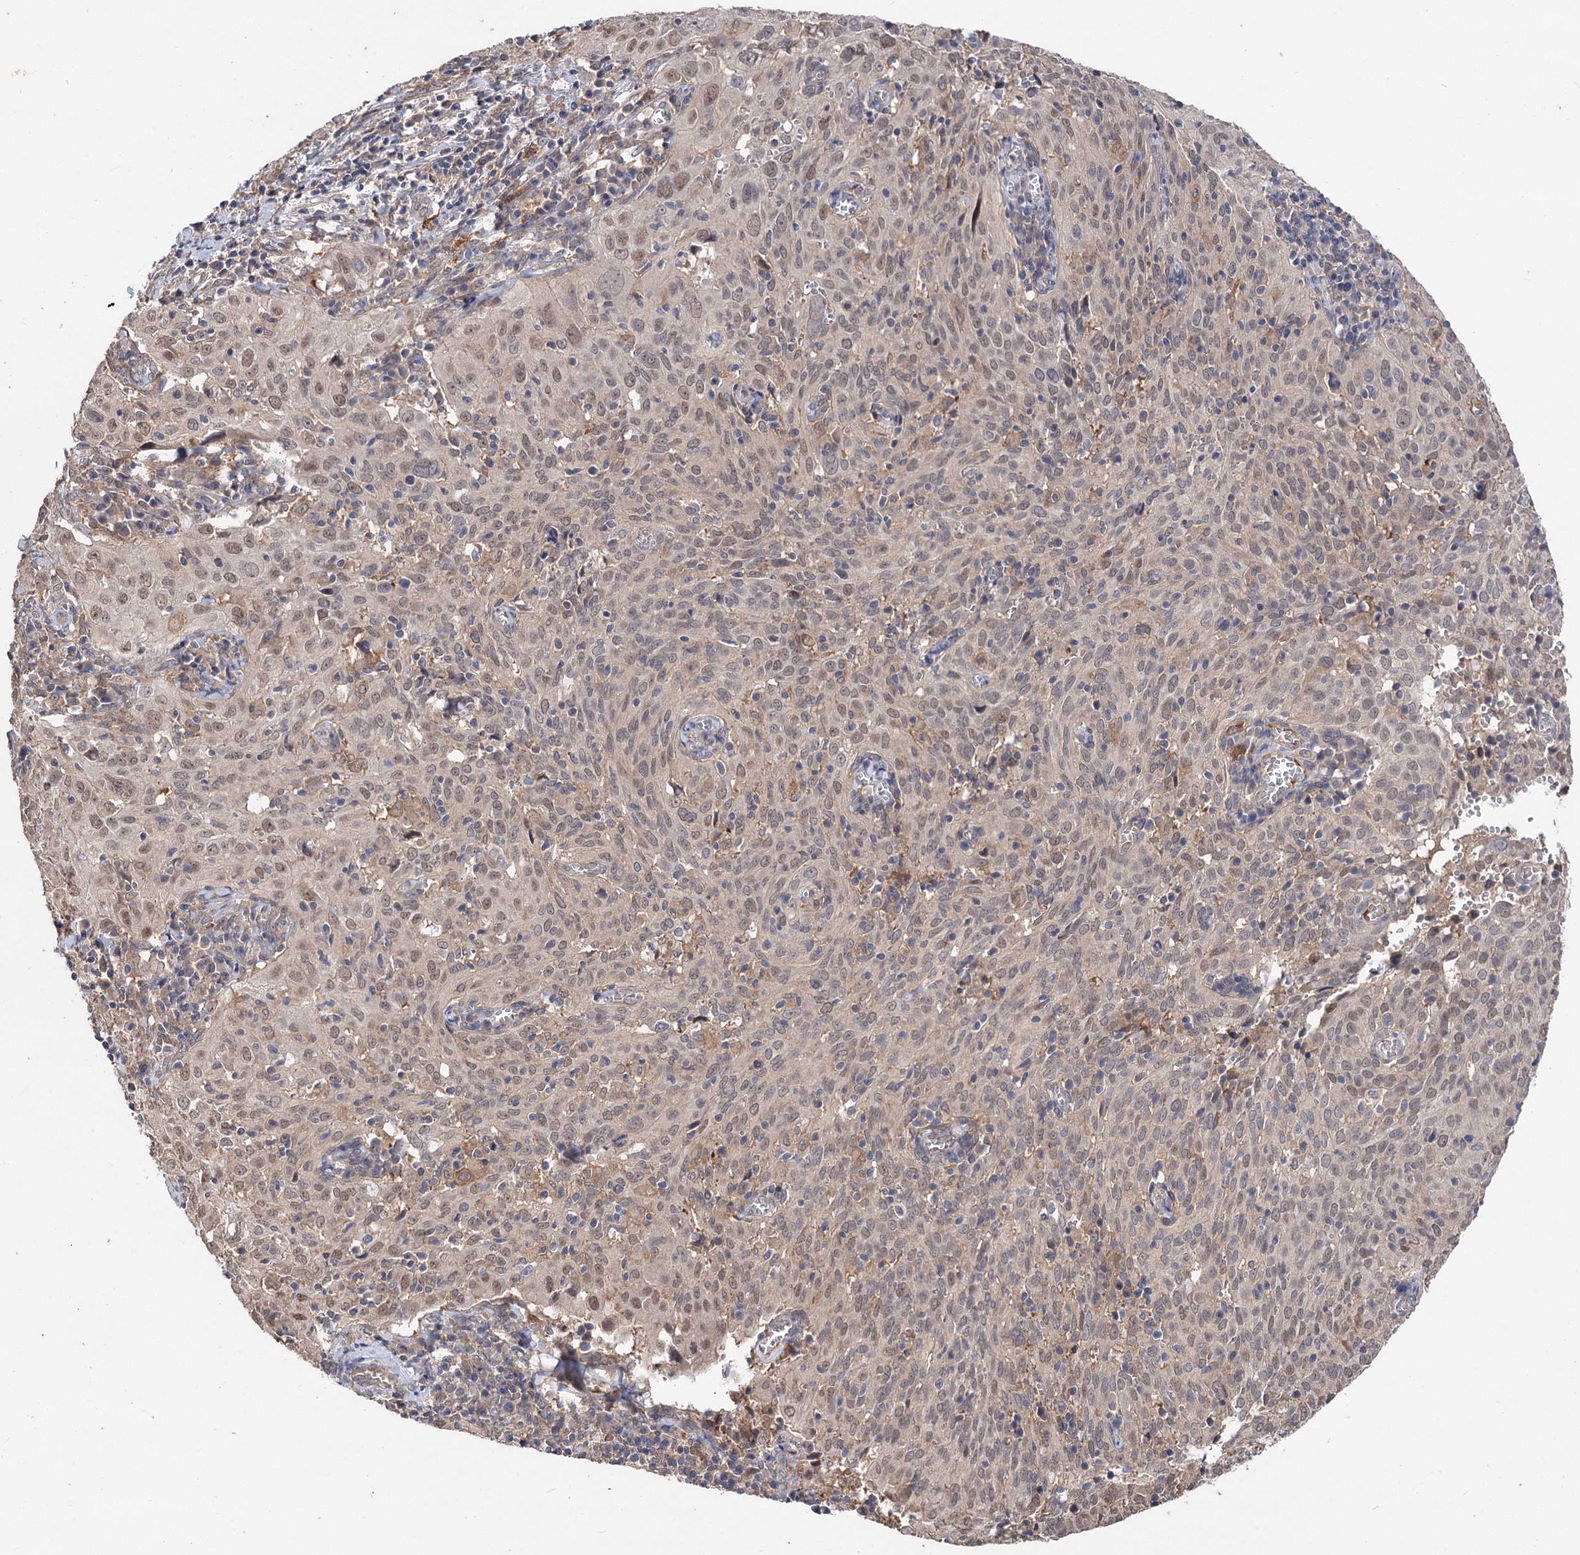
{"staining": {"intensity": "weak", "quantity": ">75%", "location": "nuclear"}, "tissue": "cervical cancer", "cell_type": "Tumor cells", "image_type": "cancer", "snomed": [{"axis": "morphology", "description": "Squamous cell carcinoma, NOS"}, {"axis": "topography", "description": "Cervix"}], "caption": "Immunohistochemistry image of human cervical squamous cell carcinoma stained for a protein (brown), which reveals low levels of weak nuclear positivity in approximately >75% of tumor cells.", "gene": "NUDCD2", "patient": {"sex": "female", "age": 31}}